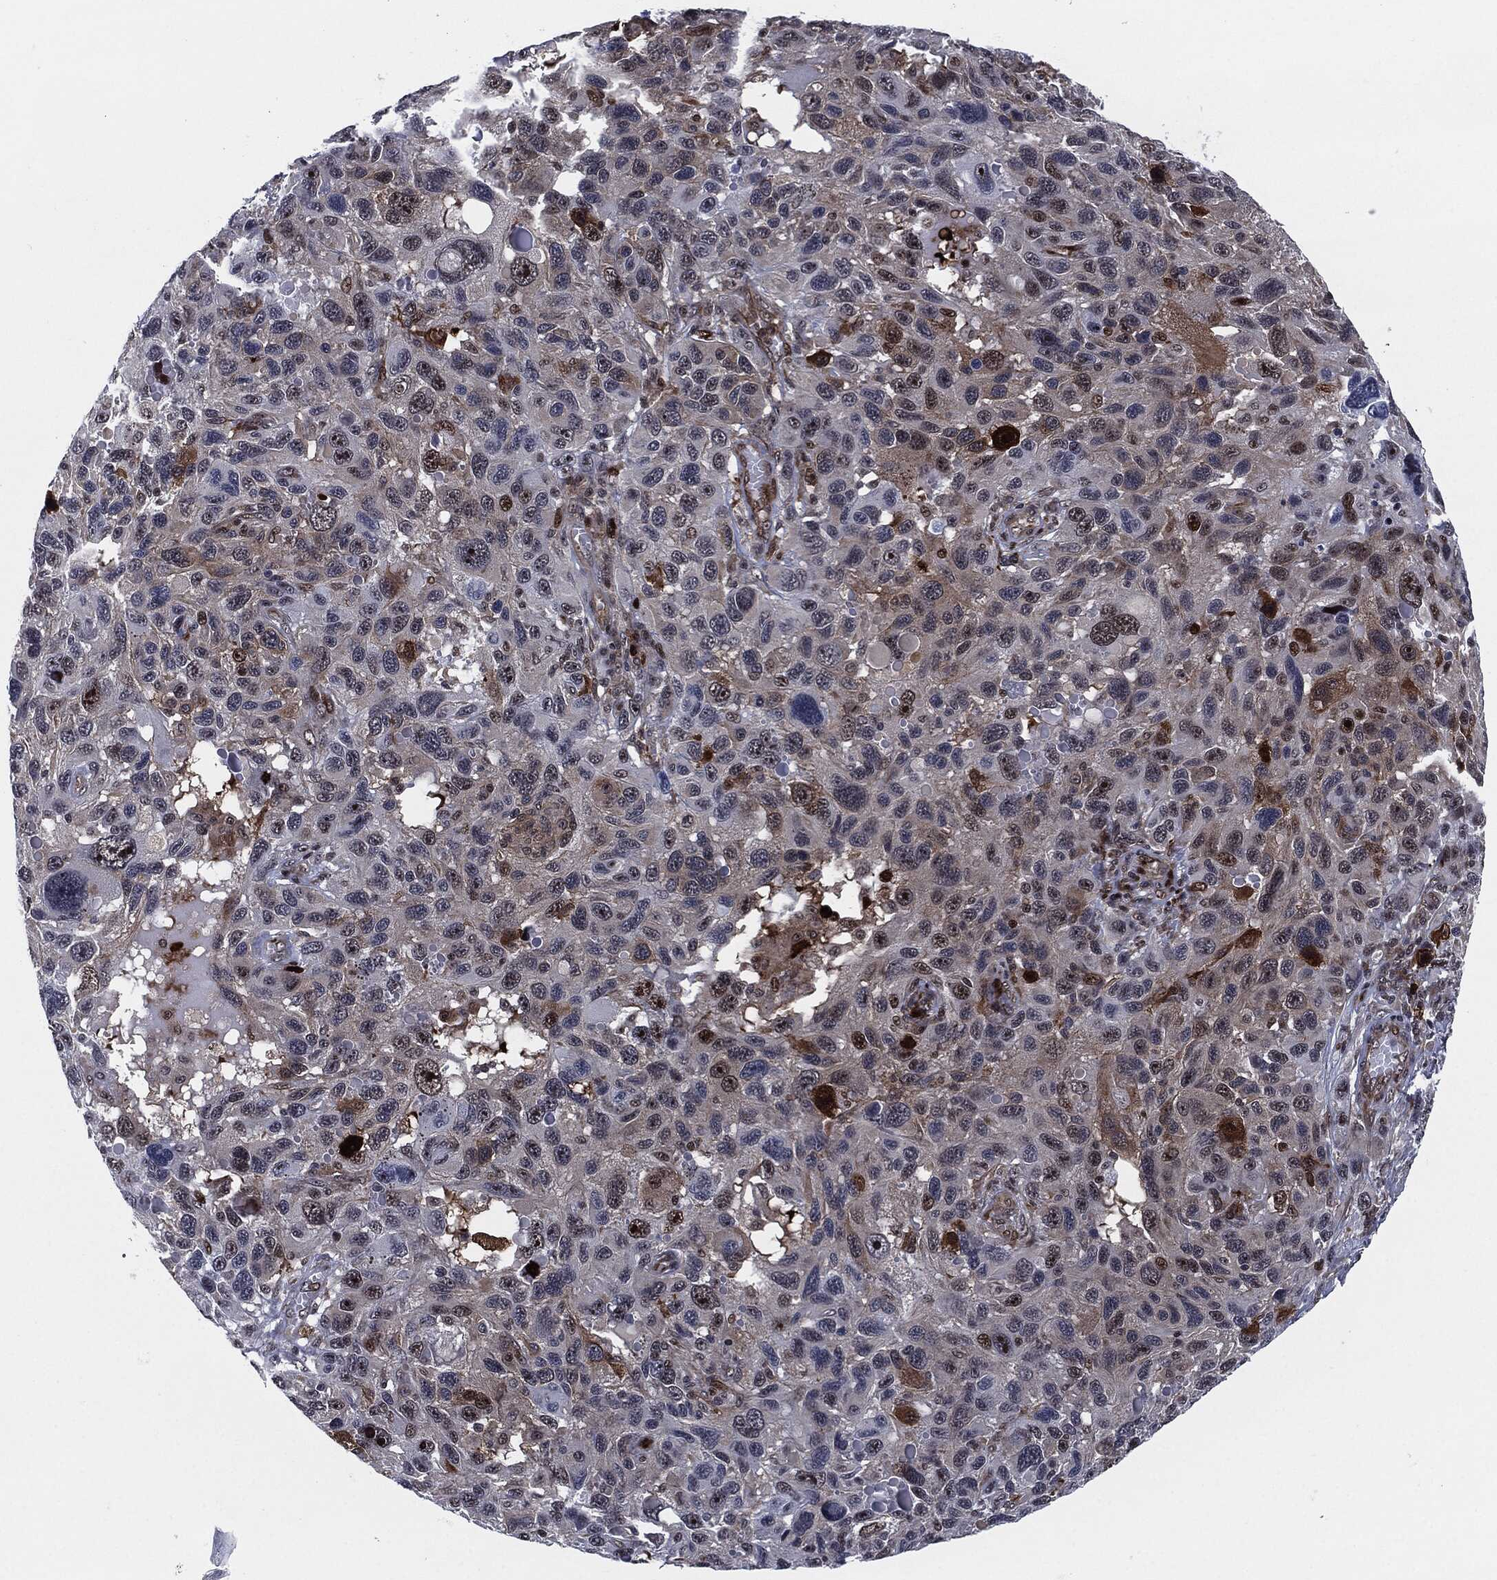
{"staining": {"intensity": "strong", "quantity": "<25%", "location": "cytoplasmic/membranous,nuclear"}, "tissue": "melanoma", "cell_type": "Tumor cells", "image_type": "cancer", "snomed": [{"axis": "morphology", "description": "Malignant melanoma, NOS"}, {"axis": "topography", "description": "Skin"}], "caption": "This image exhibits immunohistochemistry (IHC) staining of melanoma, with medium strong cytoplasmic/membranous and nuclear positivity in about <25% of tumor cells.", "gene": "AKT2", "patient": {"sex": "male", "age": 53}}